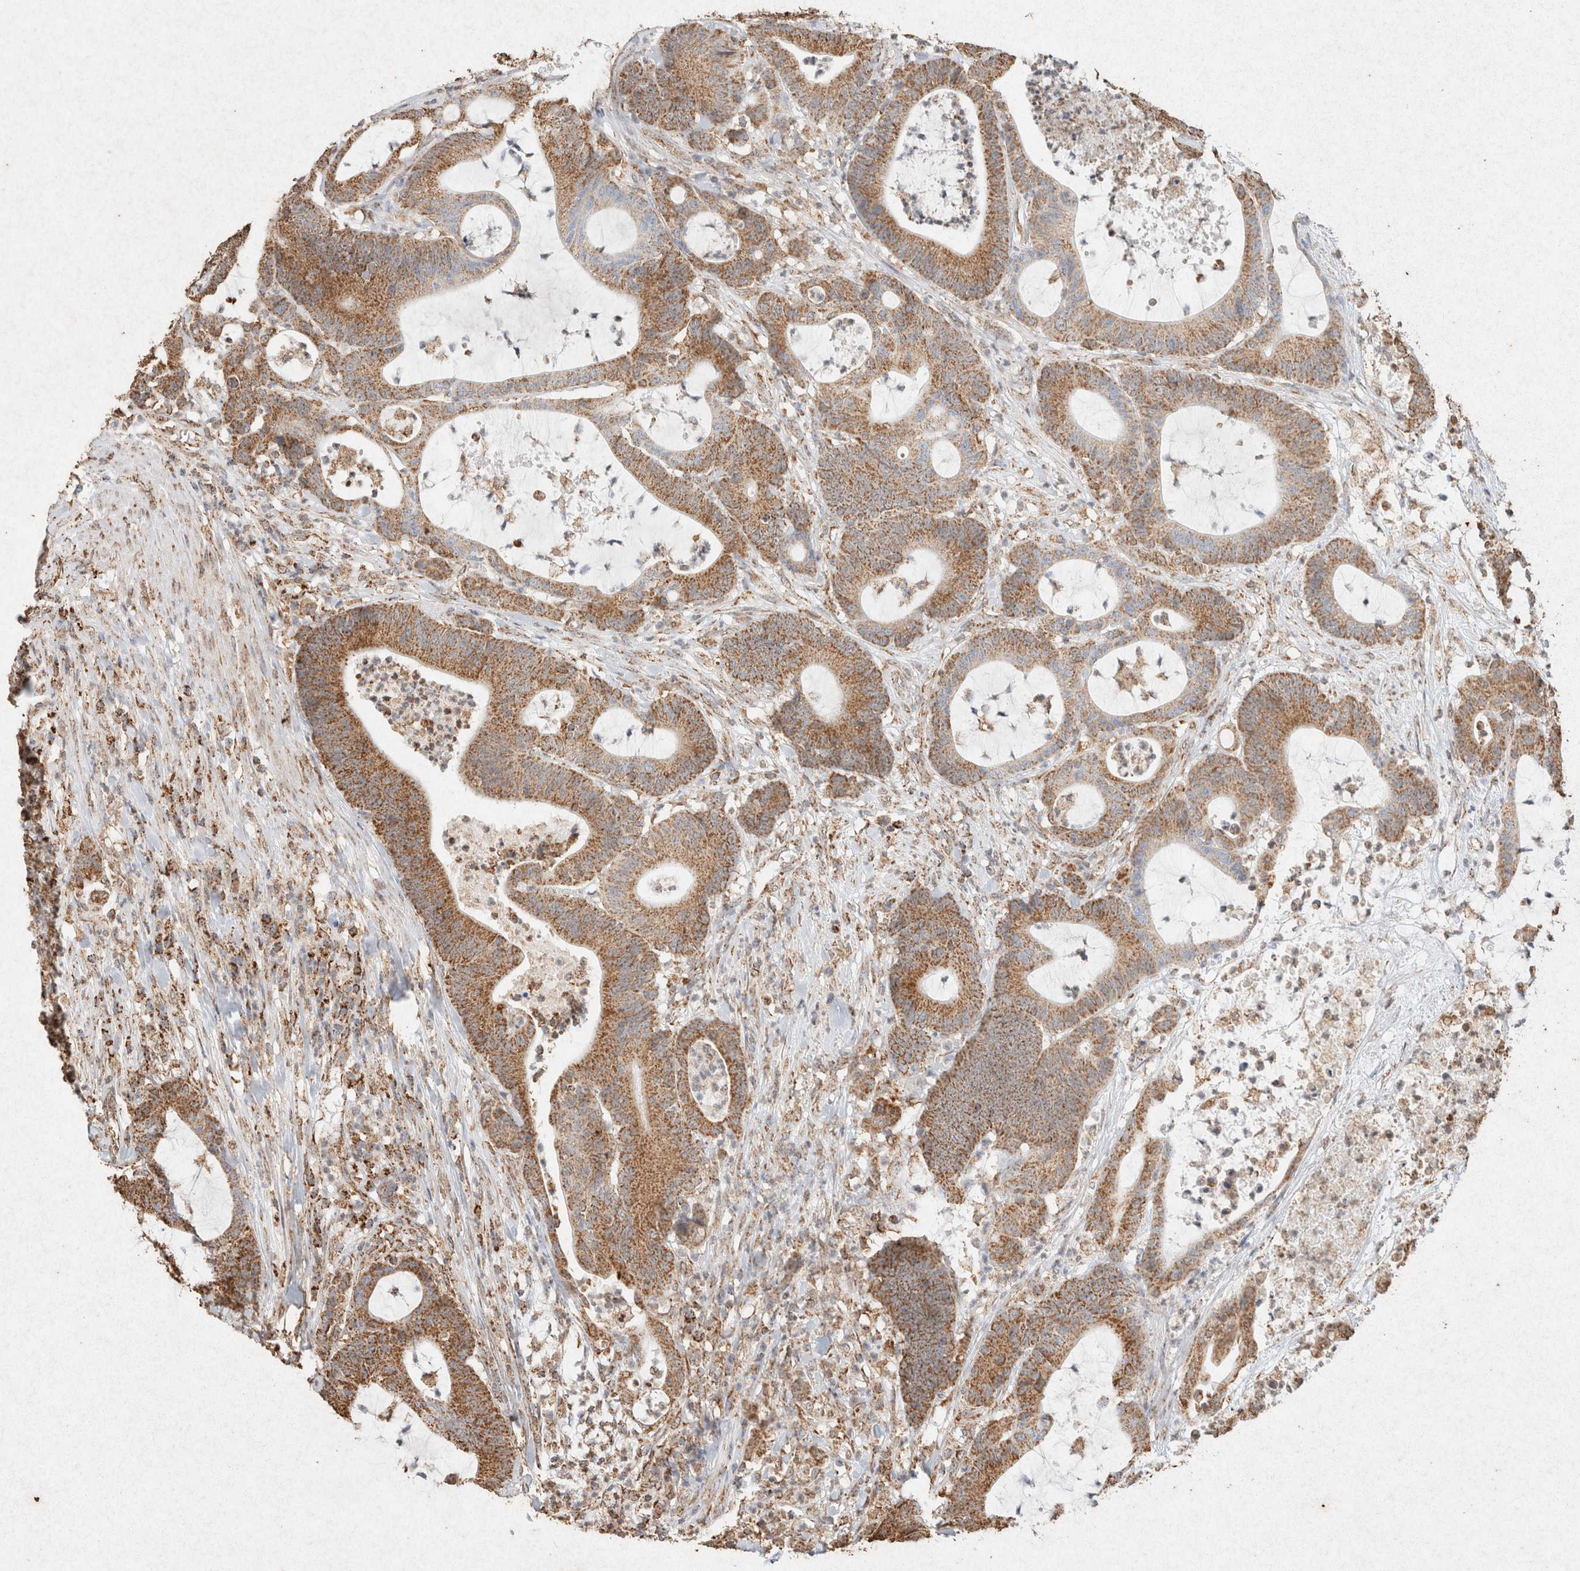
{"staining": {"intensity": "moderate", "quantity": ">75%", "location": "cytoplasmic/membranous"}, "tissue": "colorectal cancer", "cell_type": "Tumor cells", "image_type": "cancer", "snomed": [{"axis": "morphology", "description": "Adenocarcinoma, NOS"}, {"axis": "topography", "description": "Colon"}], "caption": "Colorectal adenocarcinoma stained for a protein (brown) shows moderate cytoplasmic/membranous positive positivity in about >75% of tumor cells.", "gene": "SDC2", "patient": {"sex": "female", "age": 84}}